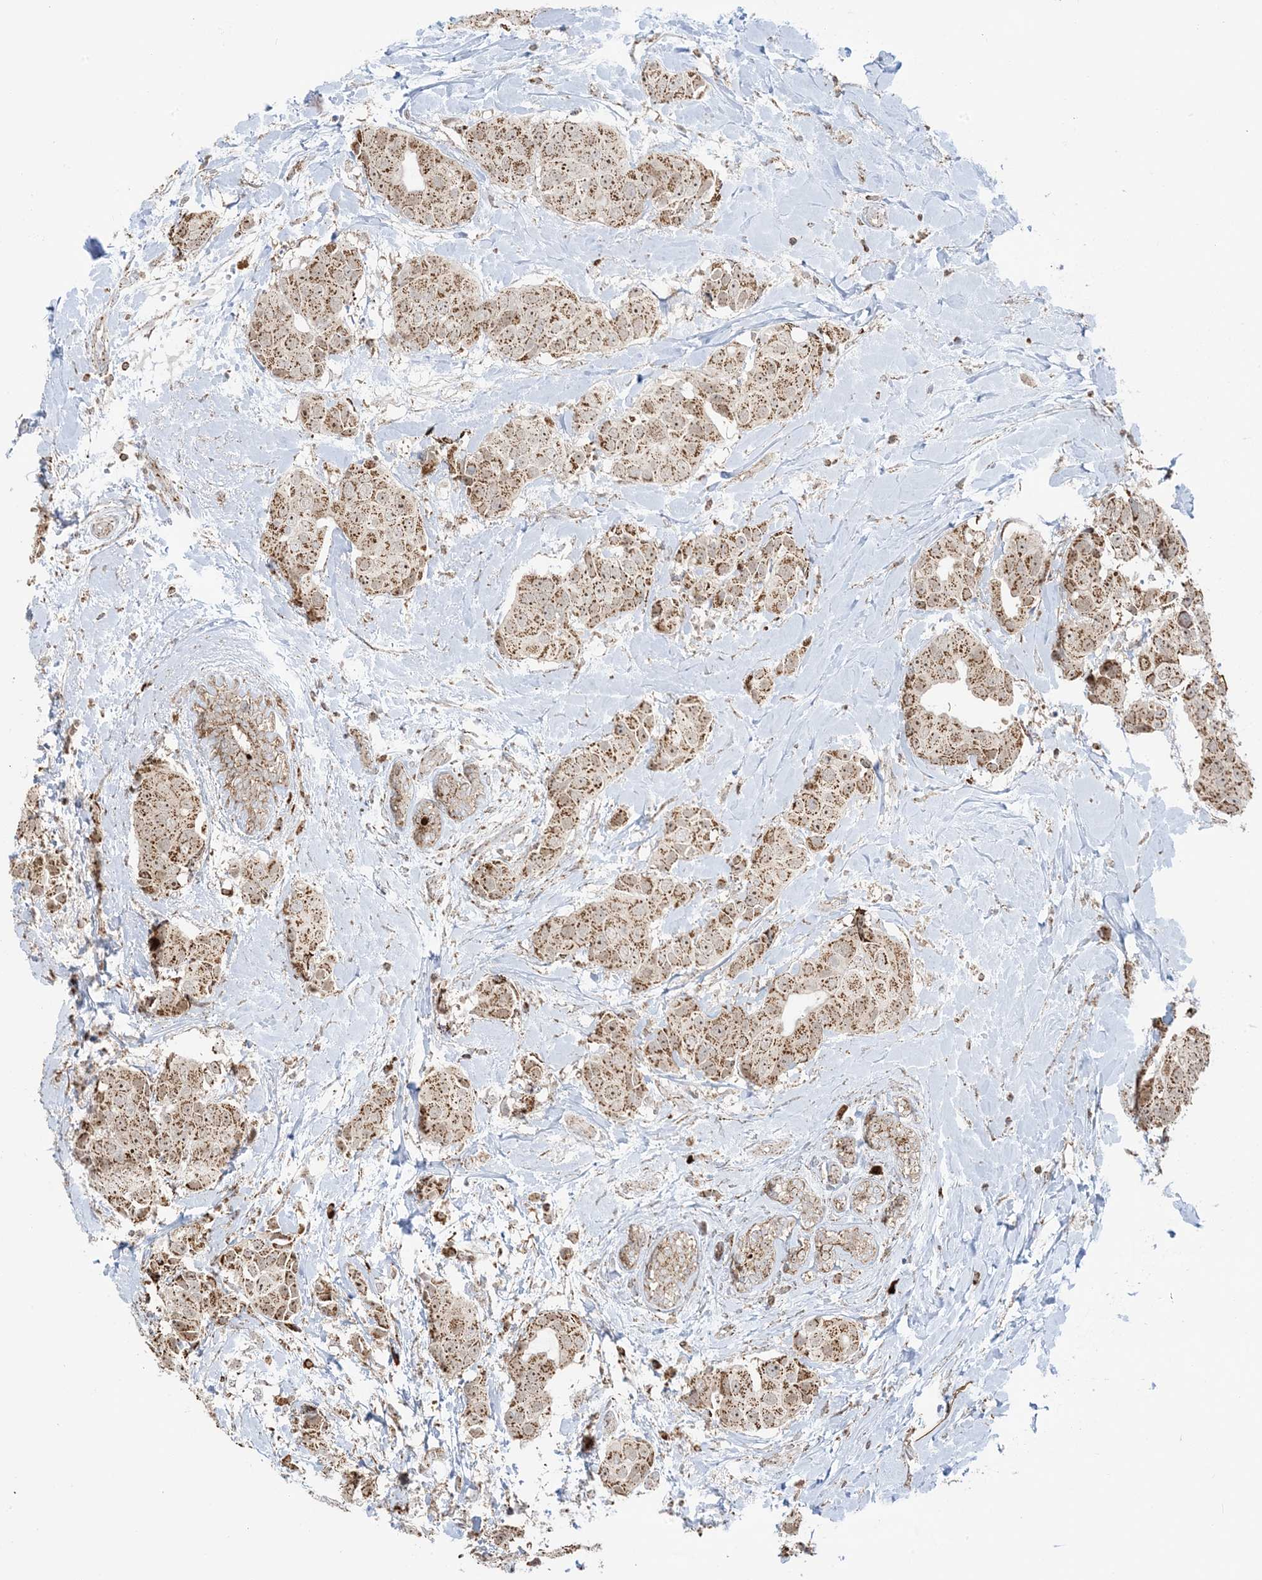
{"staining": {"intensity": "moderate", "quantity": ">75%", "location": "cytoplasmic/membranous,nuclear"}, "tissue": "breast cancer", "cell_type": "Tumor cells", "image_type": "cancer", "snomed": [{"axis": "morphology", "description": "Normal tissue, NOS"}, {"axis": "morphology", "description": "Duct carcinoma"}, {"axis": "topography", "description": "Breast"}], "caption": "Tumor cells reveal moderate cytoplasmic/membranous and nuclear expression in about >75% of cells in intraductal carcinoma (breast).", "gene": "MAPKBP1", "patient": {"sex": "female", "age": 39}}